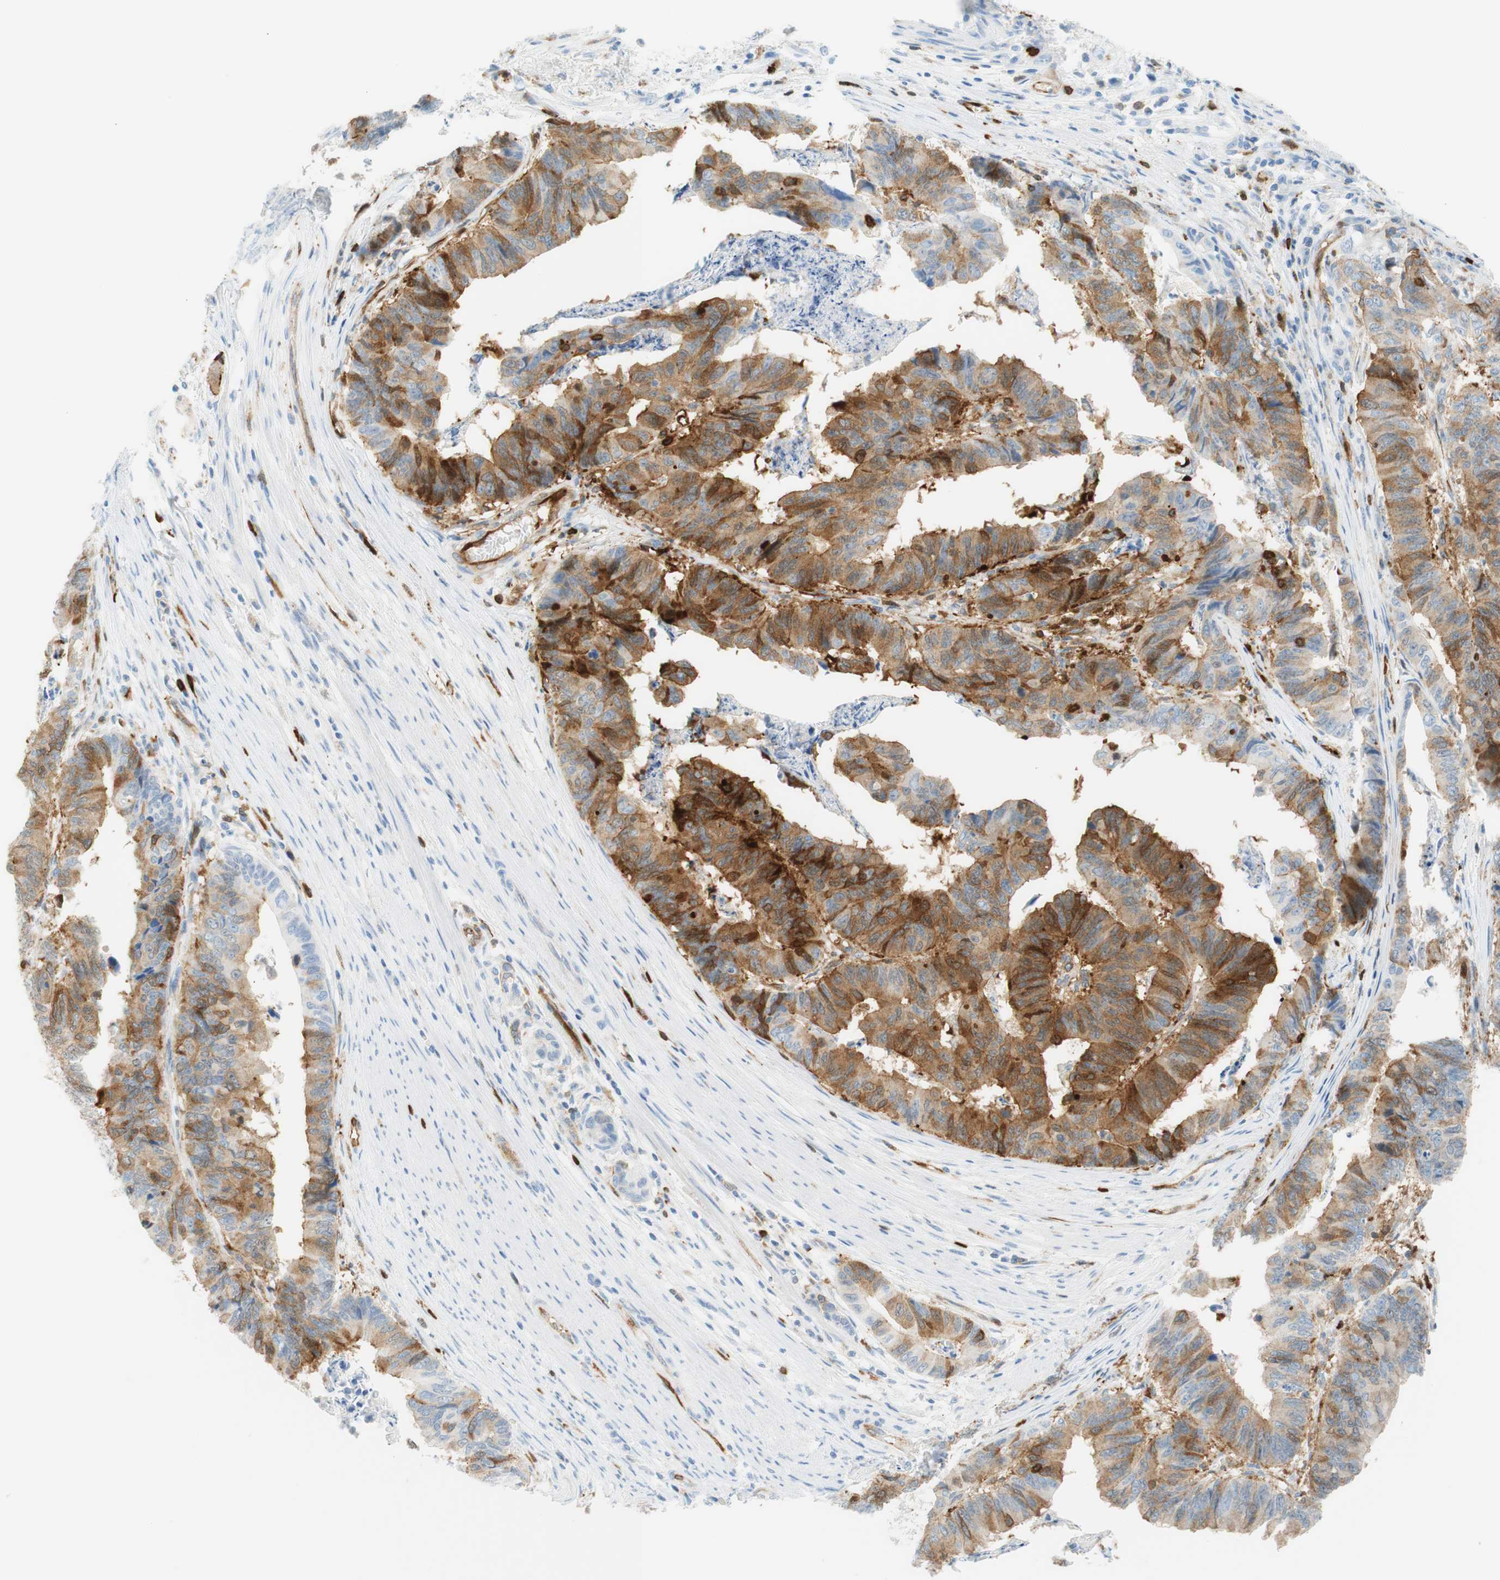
{"staining": {"intensity": "moderate", "quantity": "25%-75%", "location": "cytoplasmic/membranous"}, "tissue": "stomach cancer", "cell_type": "Tumor cells", "image_type": "cancer", "snomed": [{"axis": "morphology", "description": "Adenocarcinoma, NOS"}, {"axis": "topography", "description": "Stomach, lower"}], "caption": "Brown immunohistochemical staining in human adenocarcinoma (stomach) demonstrates moderate cytoplasmic/membranous expression in about 25%-75% of tumor cells.", "gene": "STMN1", "patient": {"sex": "male", "age": 77}}